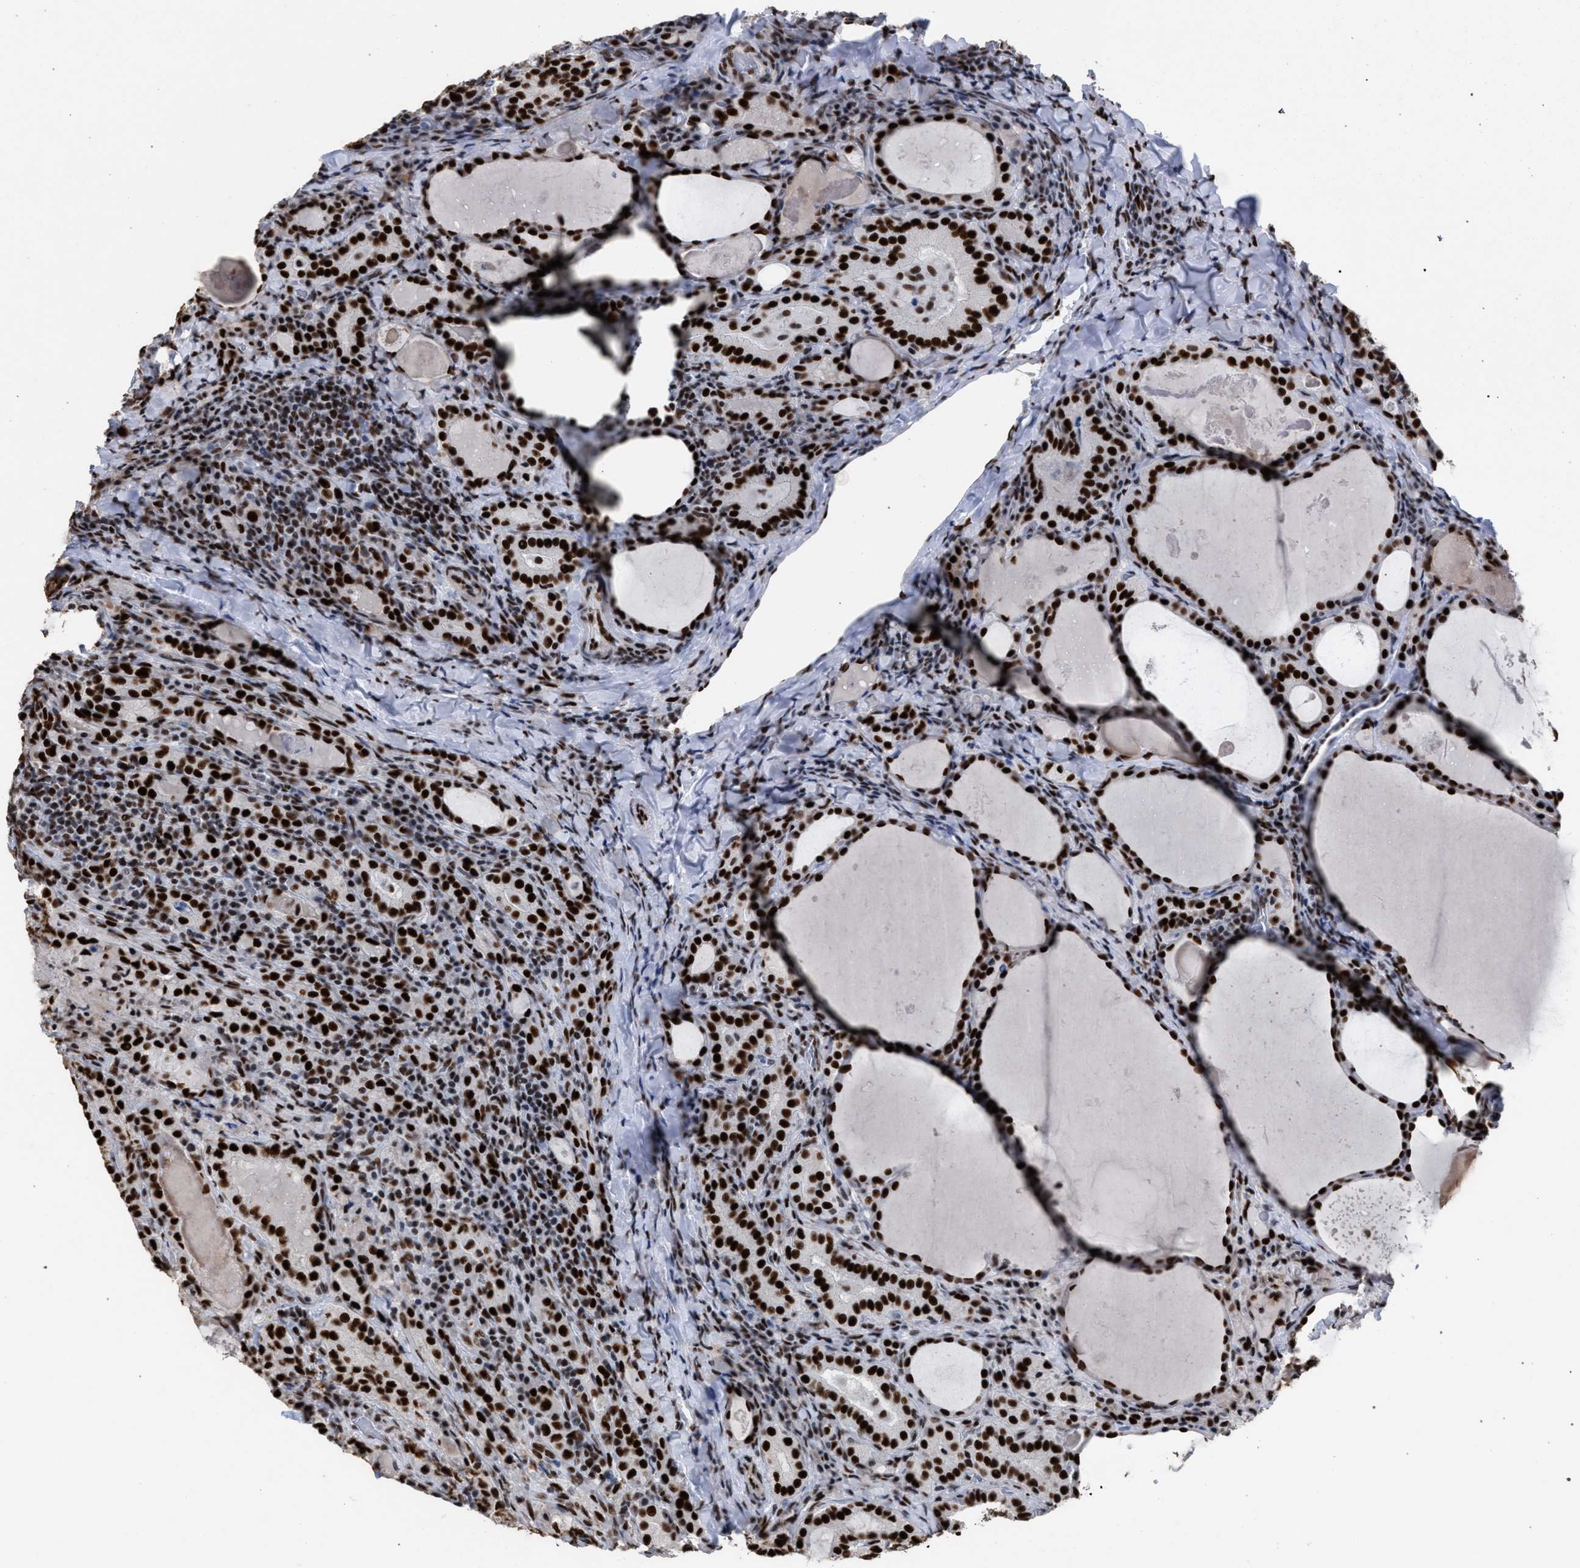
{"staining": {"intensity": "strong", "quantity": ">75%", "location": "nuclear"}, "tissue": "thyroid cancer", "cell_type": "Tumor cells", "image_type": "cancer", "snomed": [{"axis": "morphology", "description": "Papillary adenocarcinoma, NOS"}, {"axis": "topography", "description": "Thyroid gland"}], "caption": "Immunohistochemical staining of human thyroid cancer (papillary adenocarcinoma) shows high levels of strong nuclear expression in approximately >75% of tumor cells.", "gene": "TP53BP1", "patient": {"sex": "female", "age": 42}}